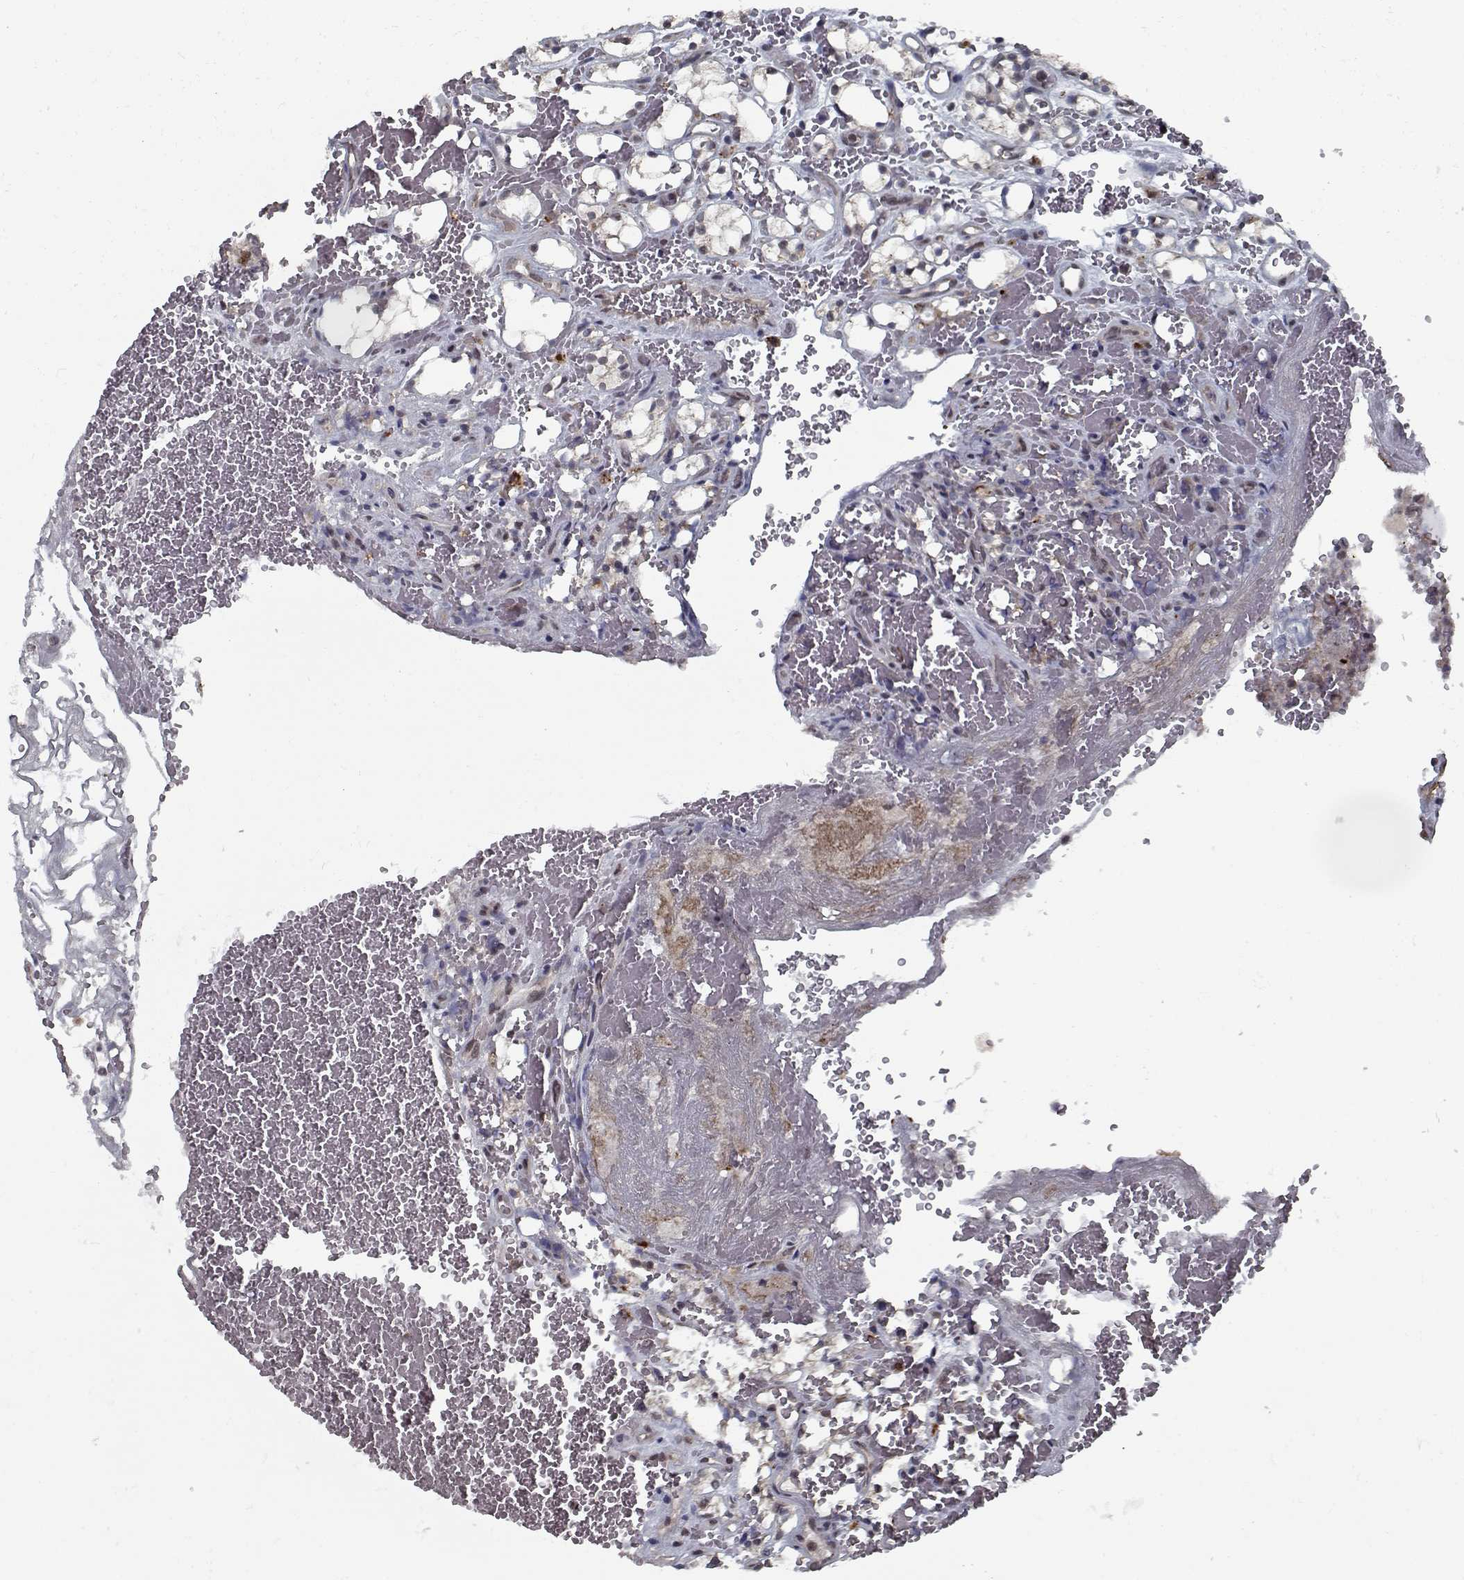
{"staining": {"intensity": "negative", "quantity": "none", "location": "none"}, "tissue": "renal cancer", "cell_type": "Tumor cells", "image_type": "cancer", "snomed": [{"axis": "morphology", "description": "Adenocarcinoma, NOS"}, {"axis": "topography", "description": "Kidney"}], "caption": "An IHC histopathology image of renal cancer (adenocarcinoma) is shown. There is no staining in tumor cells of renal cancer (adenocarcinoma).", "gene": "NLK", "patient": {"sex": "female", "age": 69}}